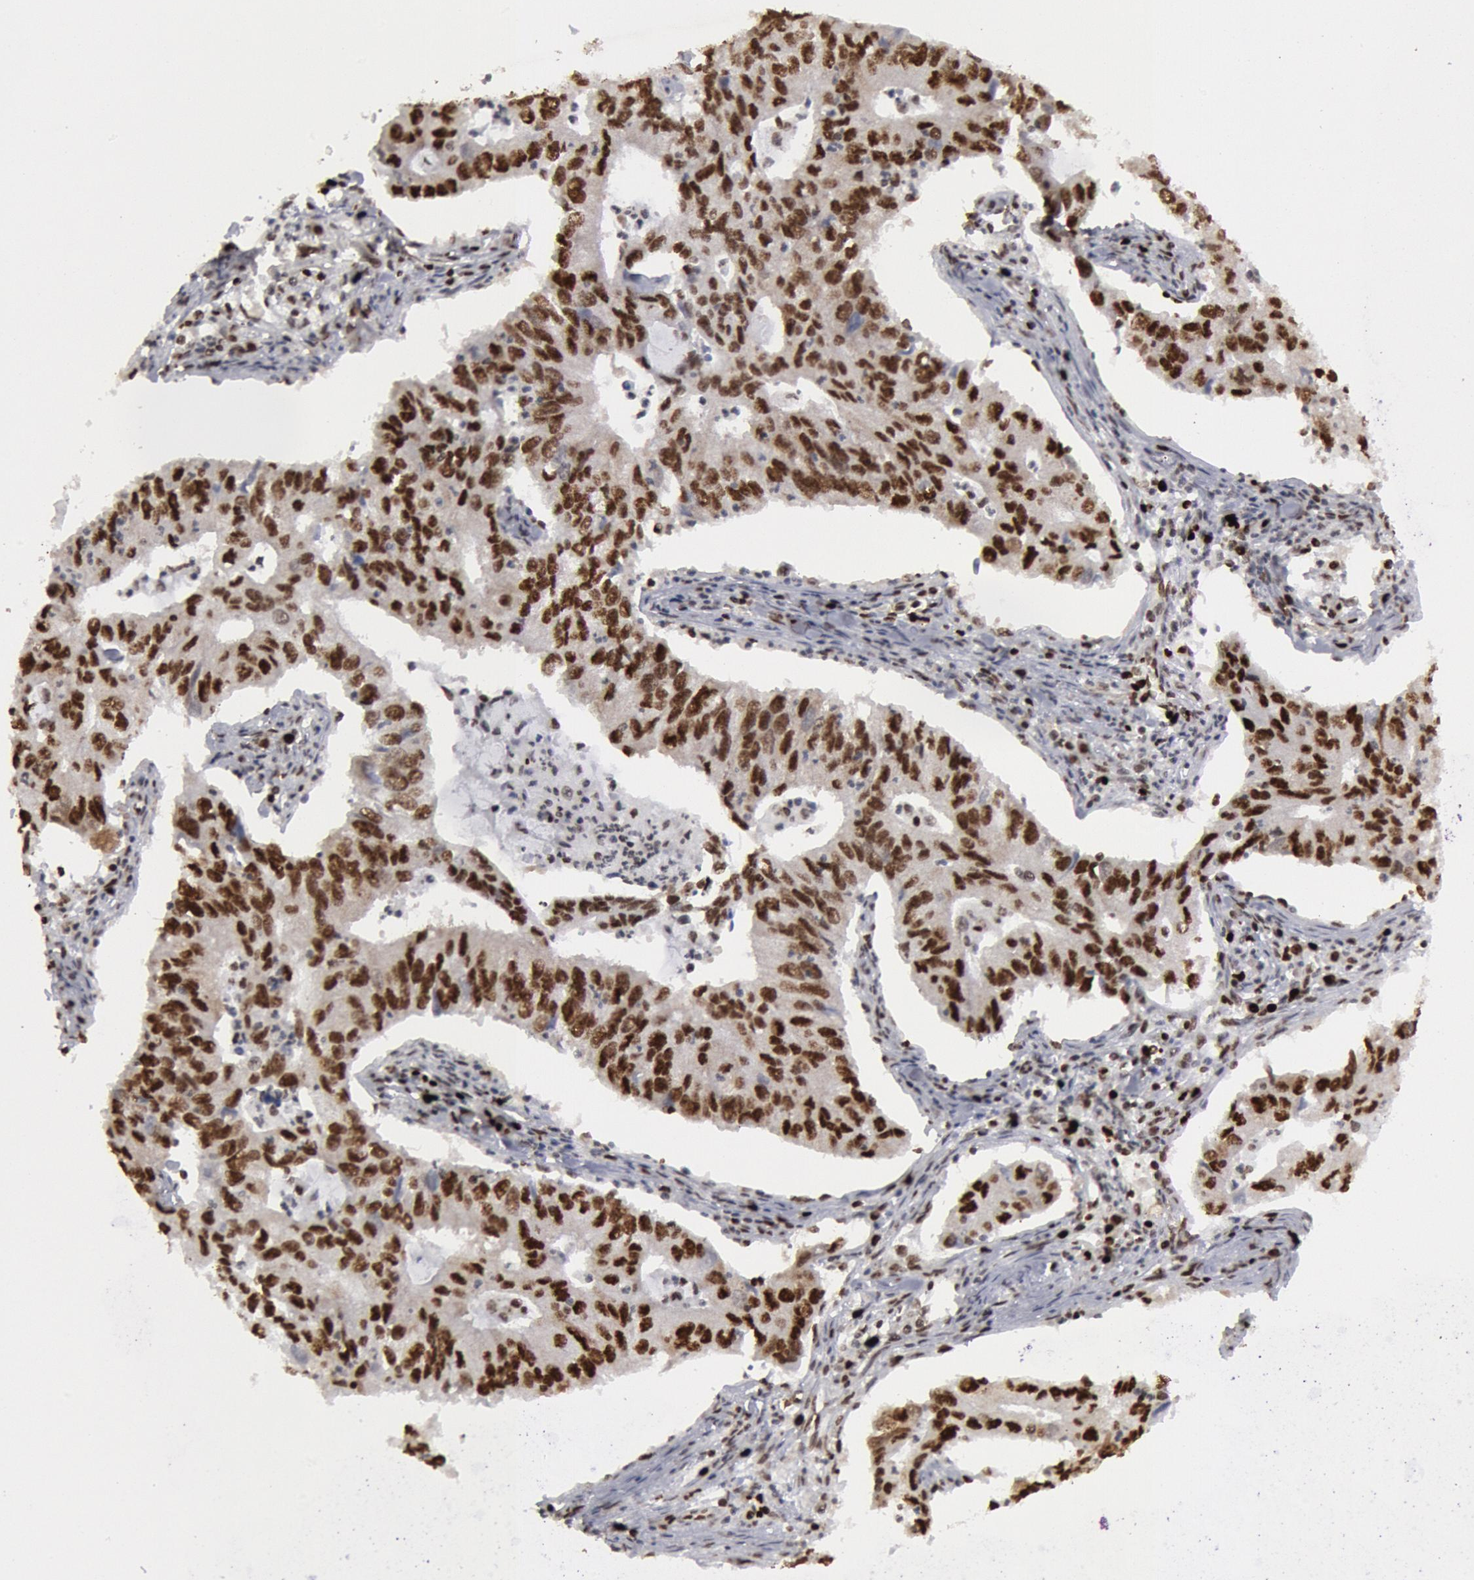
{"staining": {"intensity": "strong", "quantity": ">75%", "location": "nuclear"}, "tissue": "lung cancer", "cell_type": "Tumor cells", "image_type": "cancer", "snomed": [{"axis": "morphology", "description": "Adenocarcinoma, NOS"}, {"axis": "topography", "description": "Lung"}], "caption": "Immunohistochemistry (IHC) of human lung cancer (adenocarcinoma) demonstrates high levels of strong nuclear staining in about >75% of tumor cells. The protein of interest is shown in brown color, while the nuclei are stained blue.", "gene": "SUB1", "patient": {"sex": "male", "age": 48}}